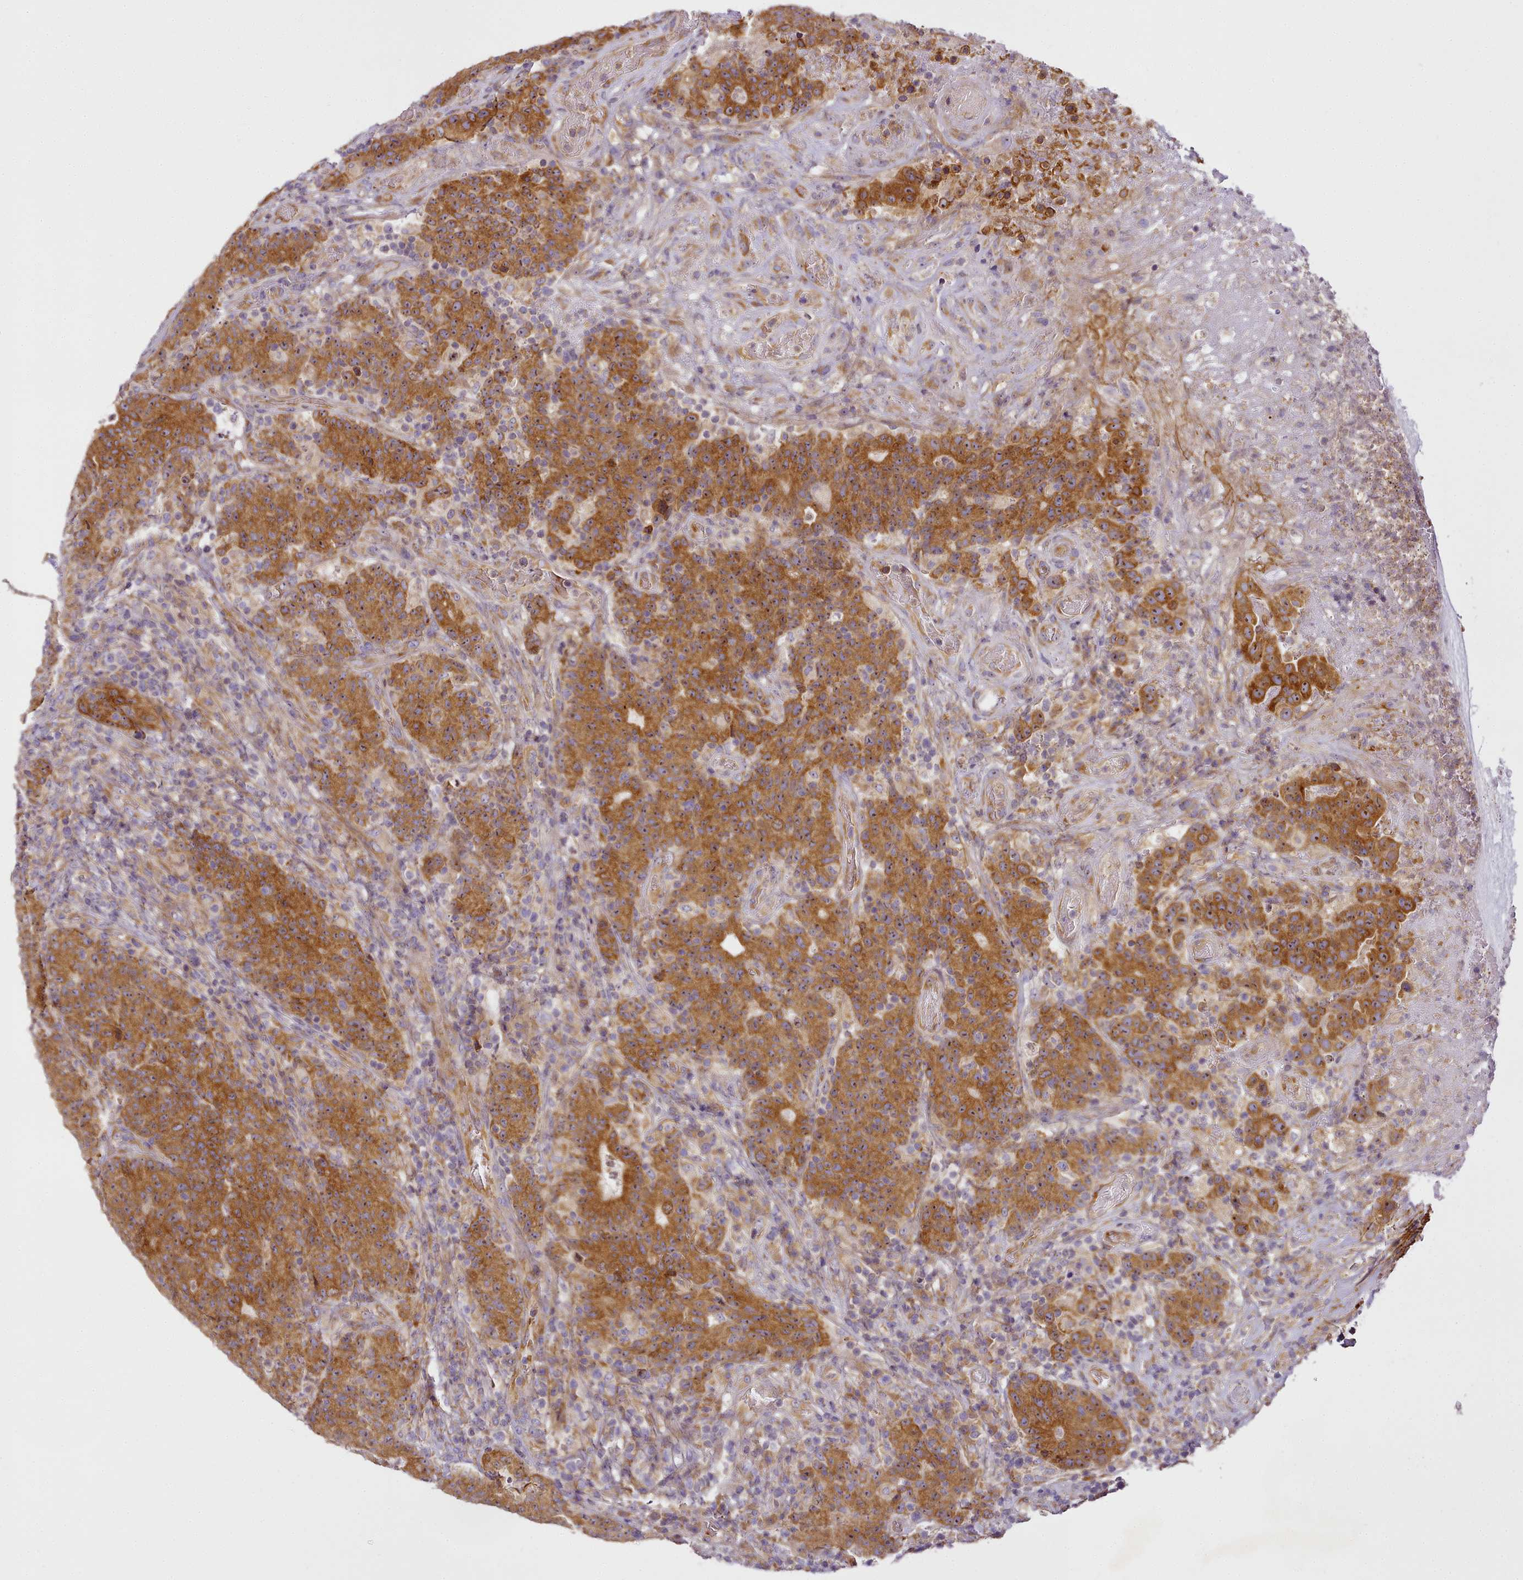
{"staining": {"intensity": "moderate", "quantity": ">75%", "location": "cytoplasmic/membranous"}, "tissue": "colorectal cancer", "cell_type": "Tumor cells", "image_type": "cancer", "snomed": [{"axis": "morphology", "description": "Adenocarcinoma, NOS"}, {"axis": "topography", "description": "Colon"}], "caption": "Colorectal cancer (adenocarcinoma) was stained to show a protein in brown. There is medium levels of moderate cytoplasmic/membranous expression in approximately >75% of tumor cells. Immunohistochemistry (ihc) stains the protein of interest in brown and the nuclei are stained blue.", "gene": "NBPF1", "patient": {"sex": "female", "age": 75}}